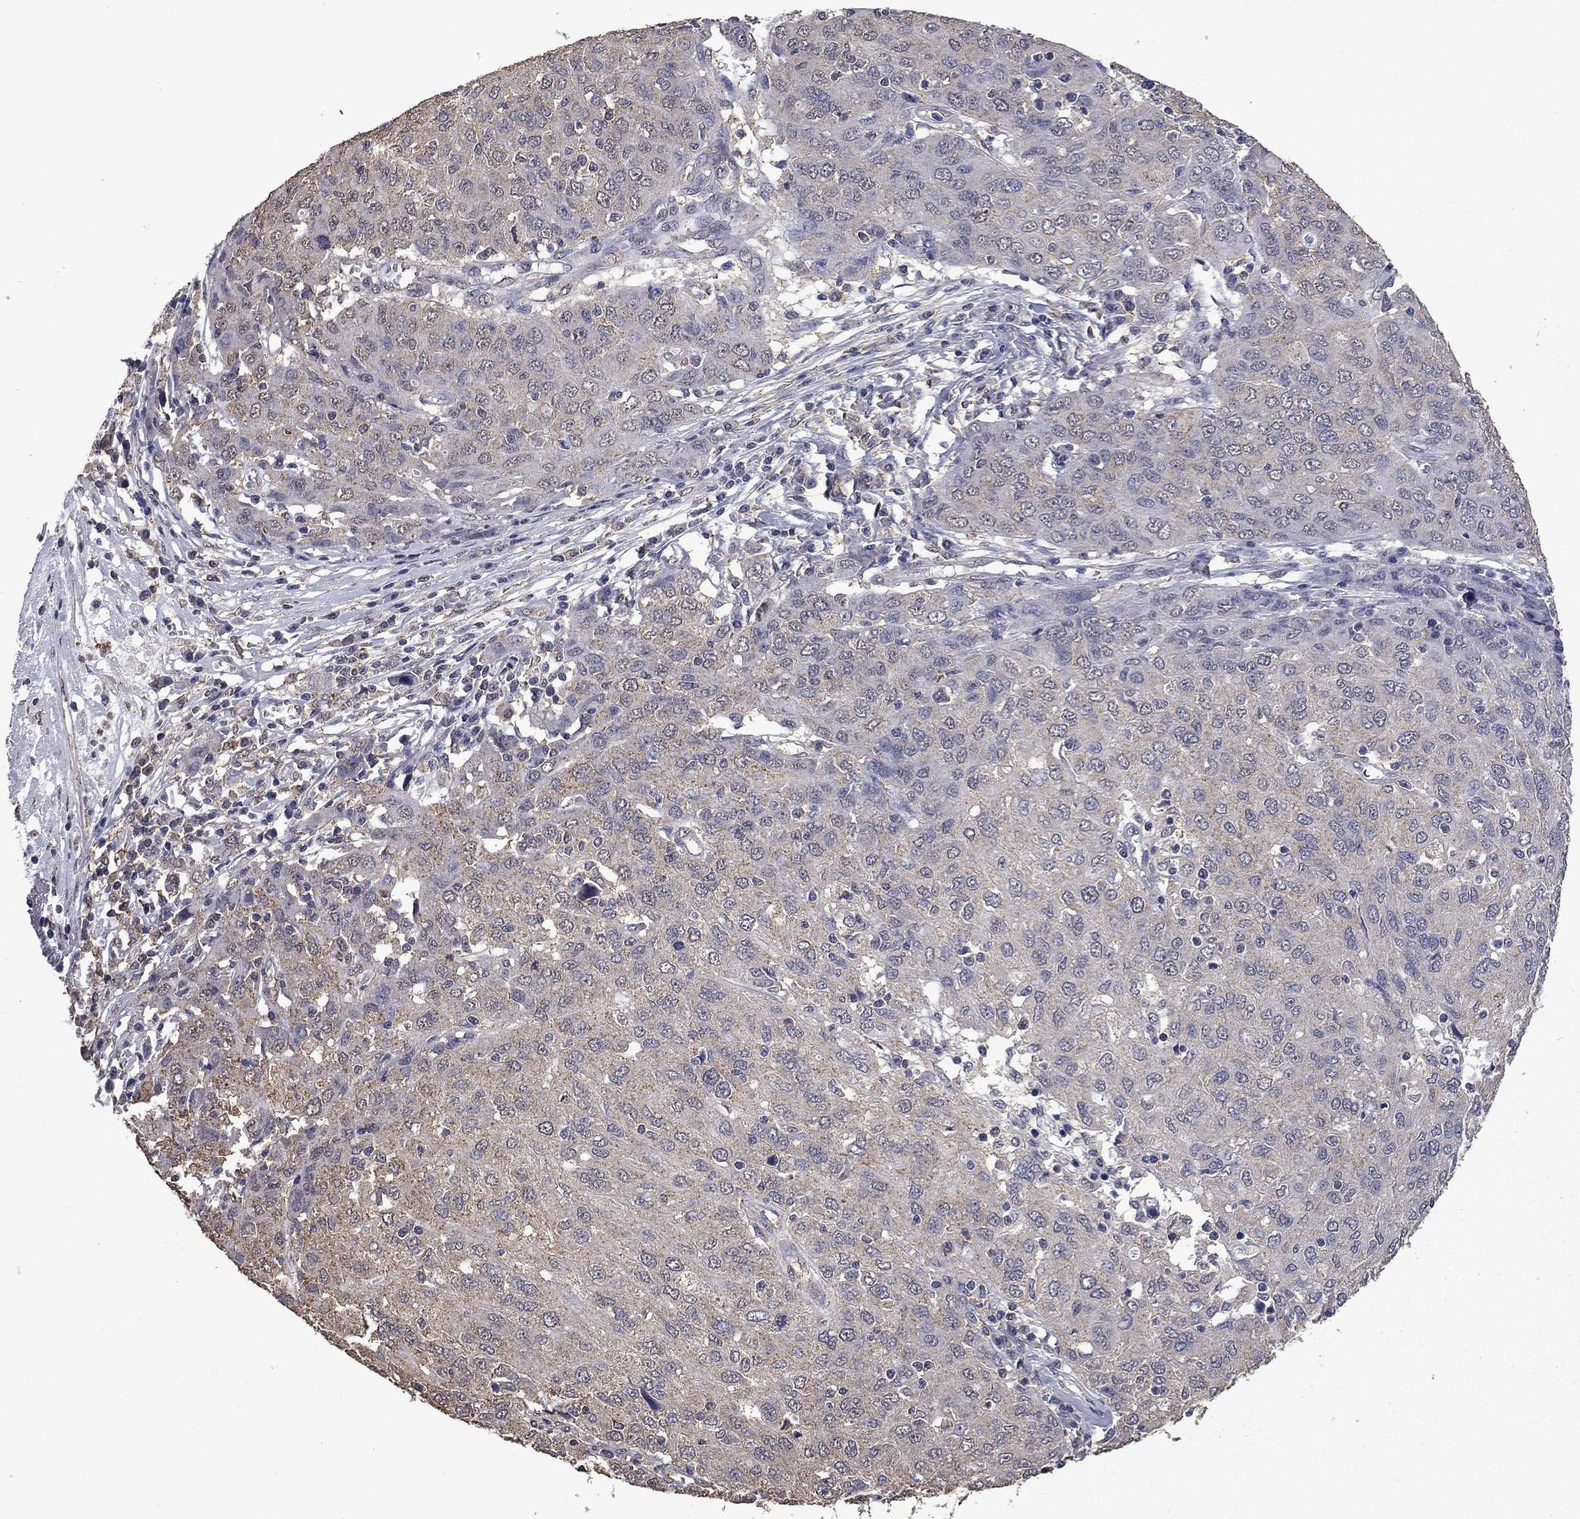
{"staining": {"intensity": "negative", "quantity": "none", "location": "none"}, "tissue": "ovarian cancer", "cell_type": "Tumor cells", "image_type": "cancer", "snomed": [{"axis": "morphology", "description": "Carcinoma, endometroid"}, {"axis": "topography", "description": "Ovary"}], "caption": "DAB (3,3'-diaminobenzidine) immunohistochemical staining of ovarian cancer reveals no significant expression in tumor cells.", "gene": "MFAP3L", "patient": {"sex": "female", "age": 50}}